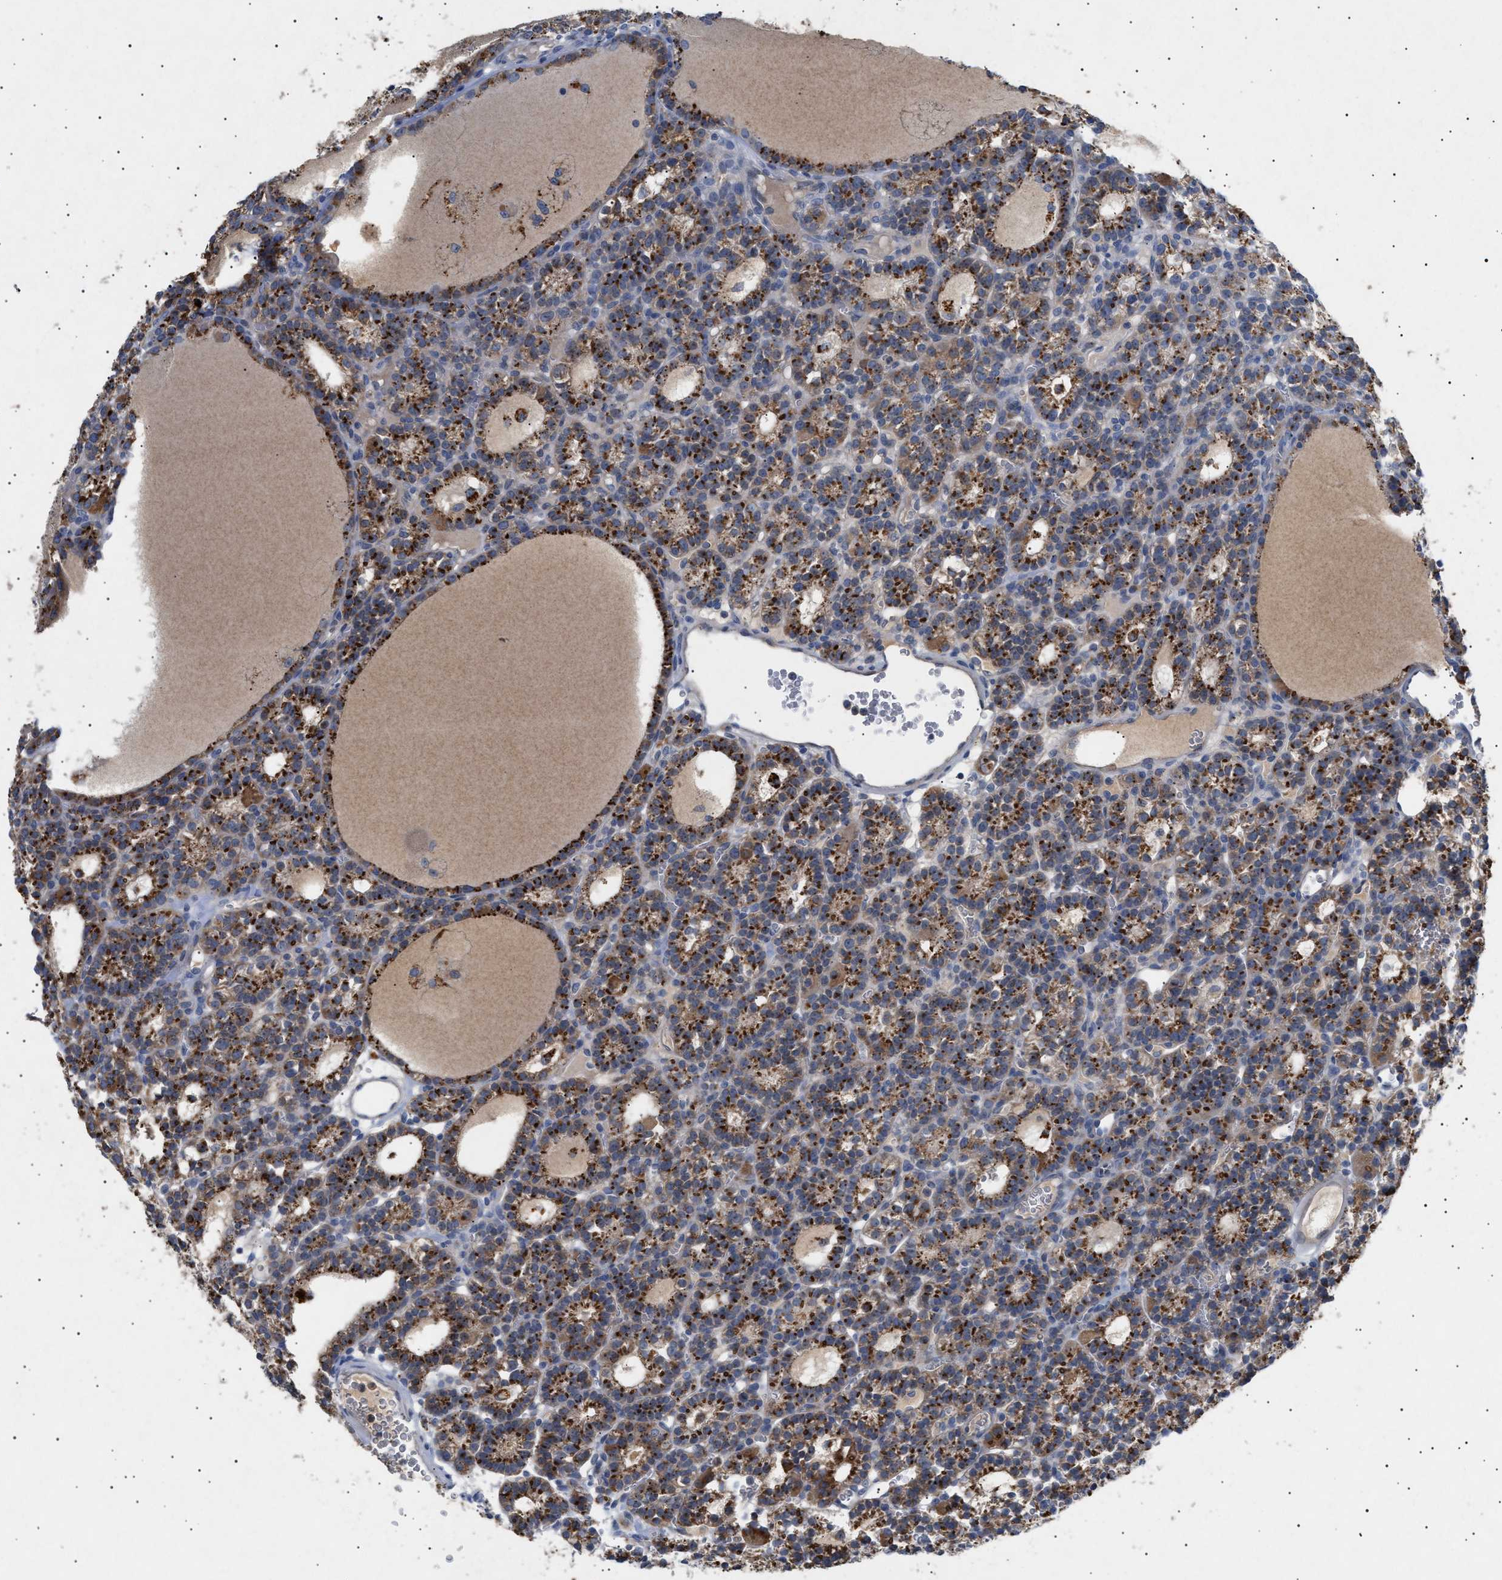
{"staining": {"intensity": "strong", "quantity": ">75%", "location": "cytoplasmic/membranous"}, "tissue": "parathyroid gland", "cell_type": "Glandular cells", "image_type": "normal", "snomed": [{"axis": "morphology", "description": "Normal tissue, NOS"}, {"axis": "morphology", "description": "Adenoma, NOS"}, {"axis": "topography", "description": "Parathyroid gland"}], "caption": "Protein staining demonstrates strong cytoplasmic/membranous staining in about >75% of glandular cells in benign parathyroid gland. (DAB = brown stain, brightfield microscopy at high magnification).", "gene": "SIRT5", "patient": {"sex": "female", "age": 58}}